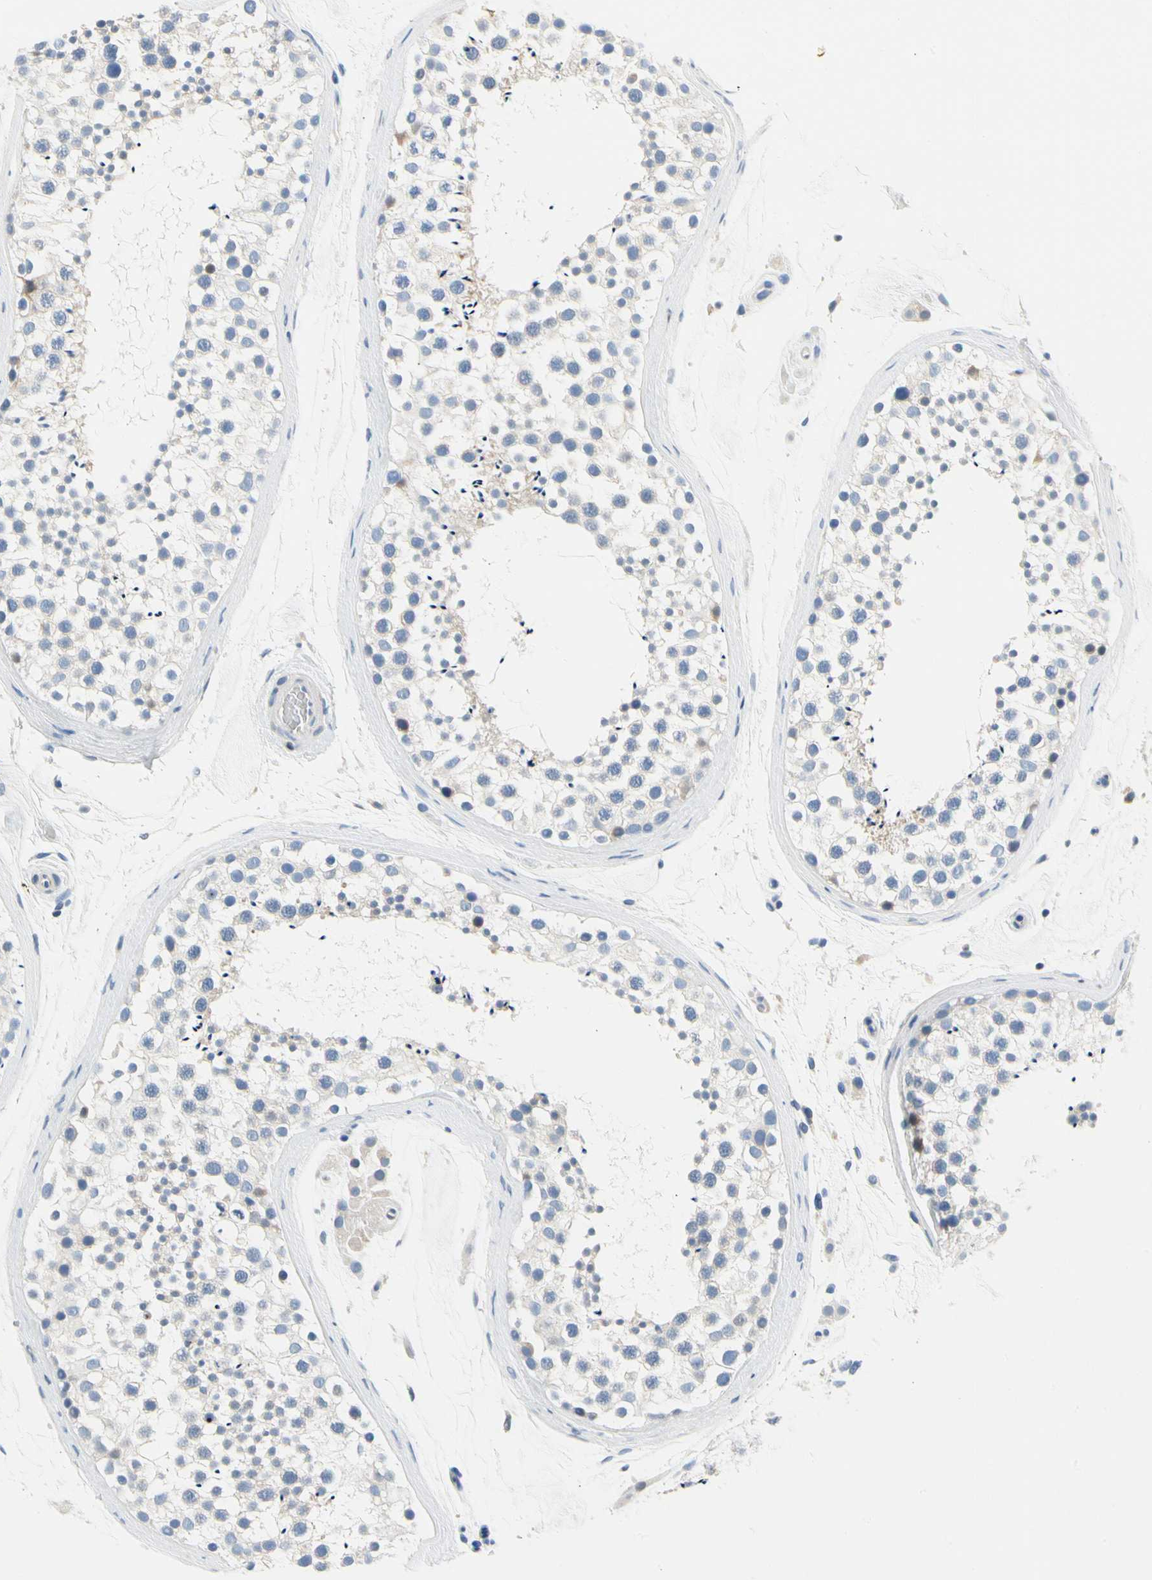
{"staining": {"intensity": "negative", "quantity": "none", "location": "none"}, "tissue": "testis", "cell_type": "Cells in seminiferous ducts", "image_type": "normal", "snomed": [{"axis": "morphology", "description": "Normal tissue, NOS"}, {"axis": "topography", "description": "Testis"}], "caption": "Protein analysis of normal testis displays no significant staining in cells in seminiferous ducts.", "gene": "STXBP1", "patient": {"sex": "male", "age": 46}}